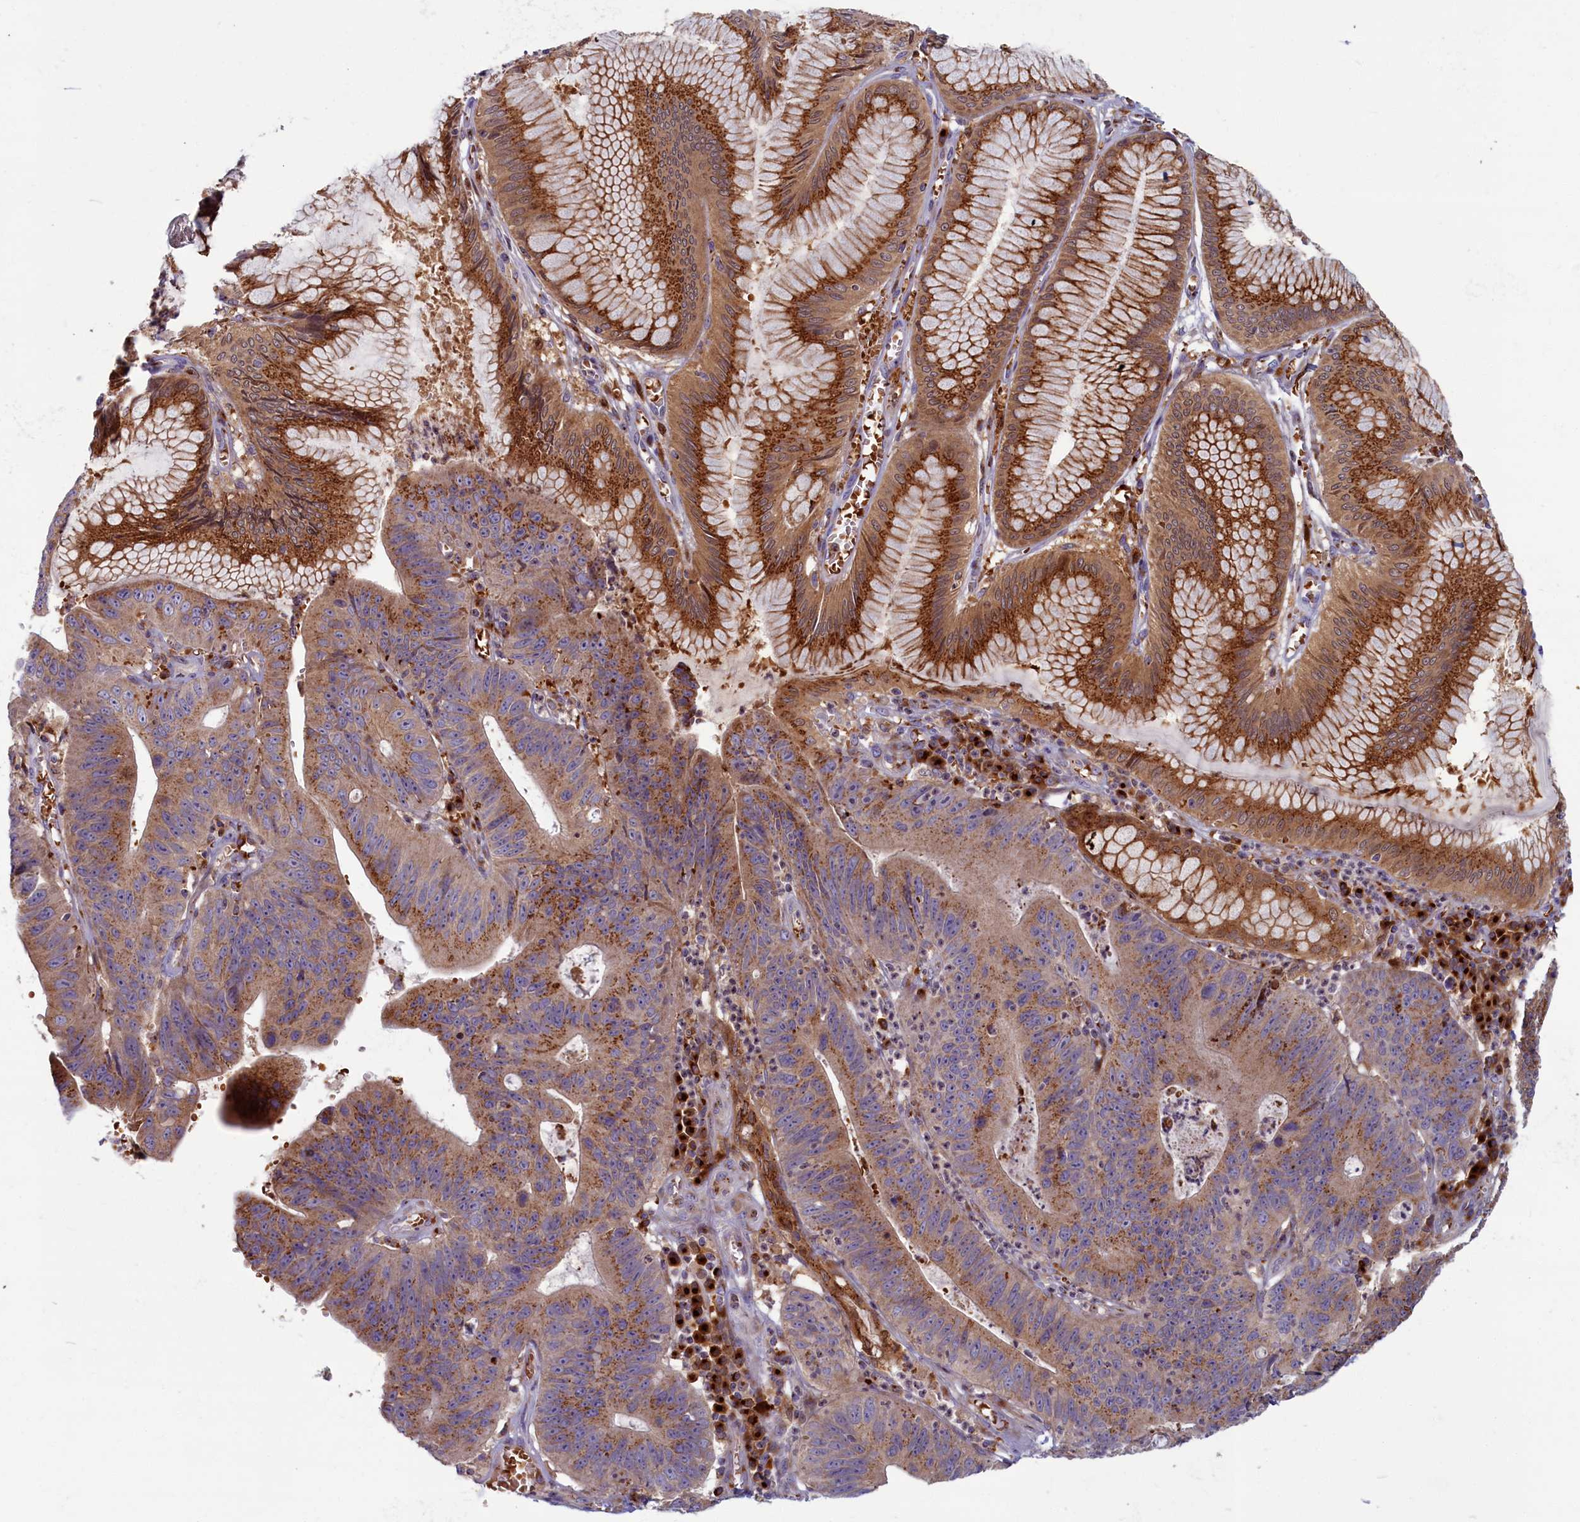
{"staining": {"intensity": "moderate", "quantity": ">75%", "location": "cytoplasmic/membranous"}, "tissue": "stomach cancer", "cell_type": "Tumor cells", "image_type": "cancer", "snomed": [{"axis": "morphology", "description": "Adenocarcinoma, NOS"}, {"axis": "topography", "description": "Stomach"}], "caption": "Stomach cancer (adenocarcinoma) tissue reveals moderate cytoplasmic/membranous expression in about >75% of tumor cells", "gene": "BLVRB", "patient": {"sex": "male", "age": 59}}